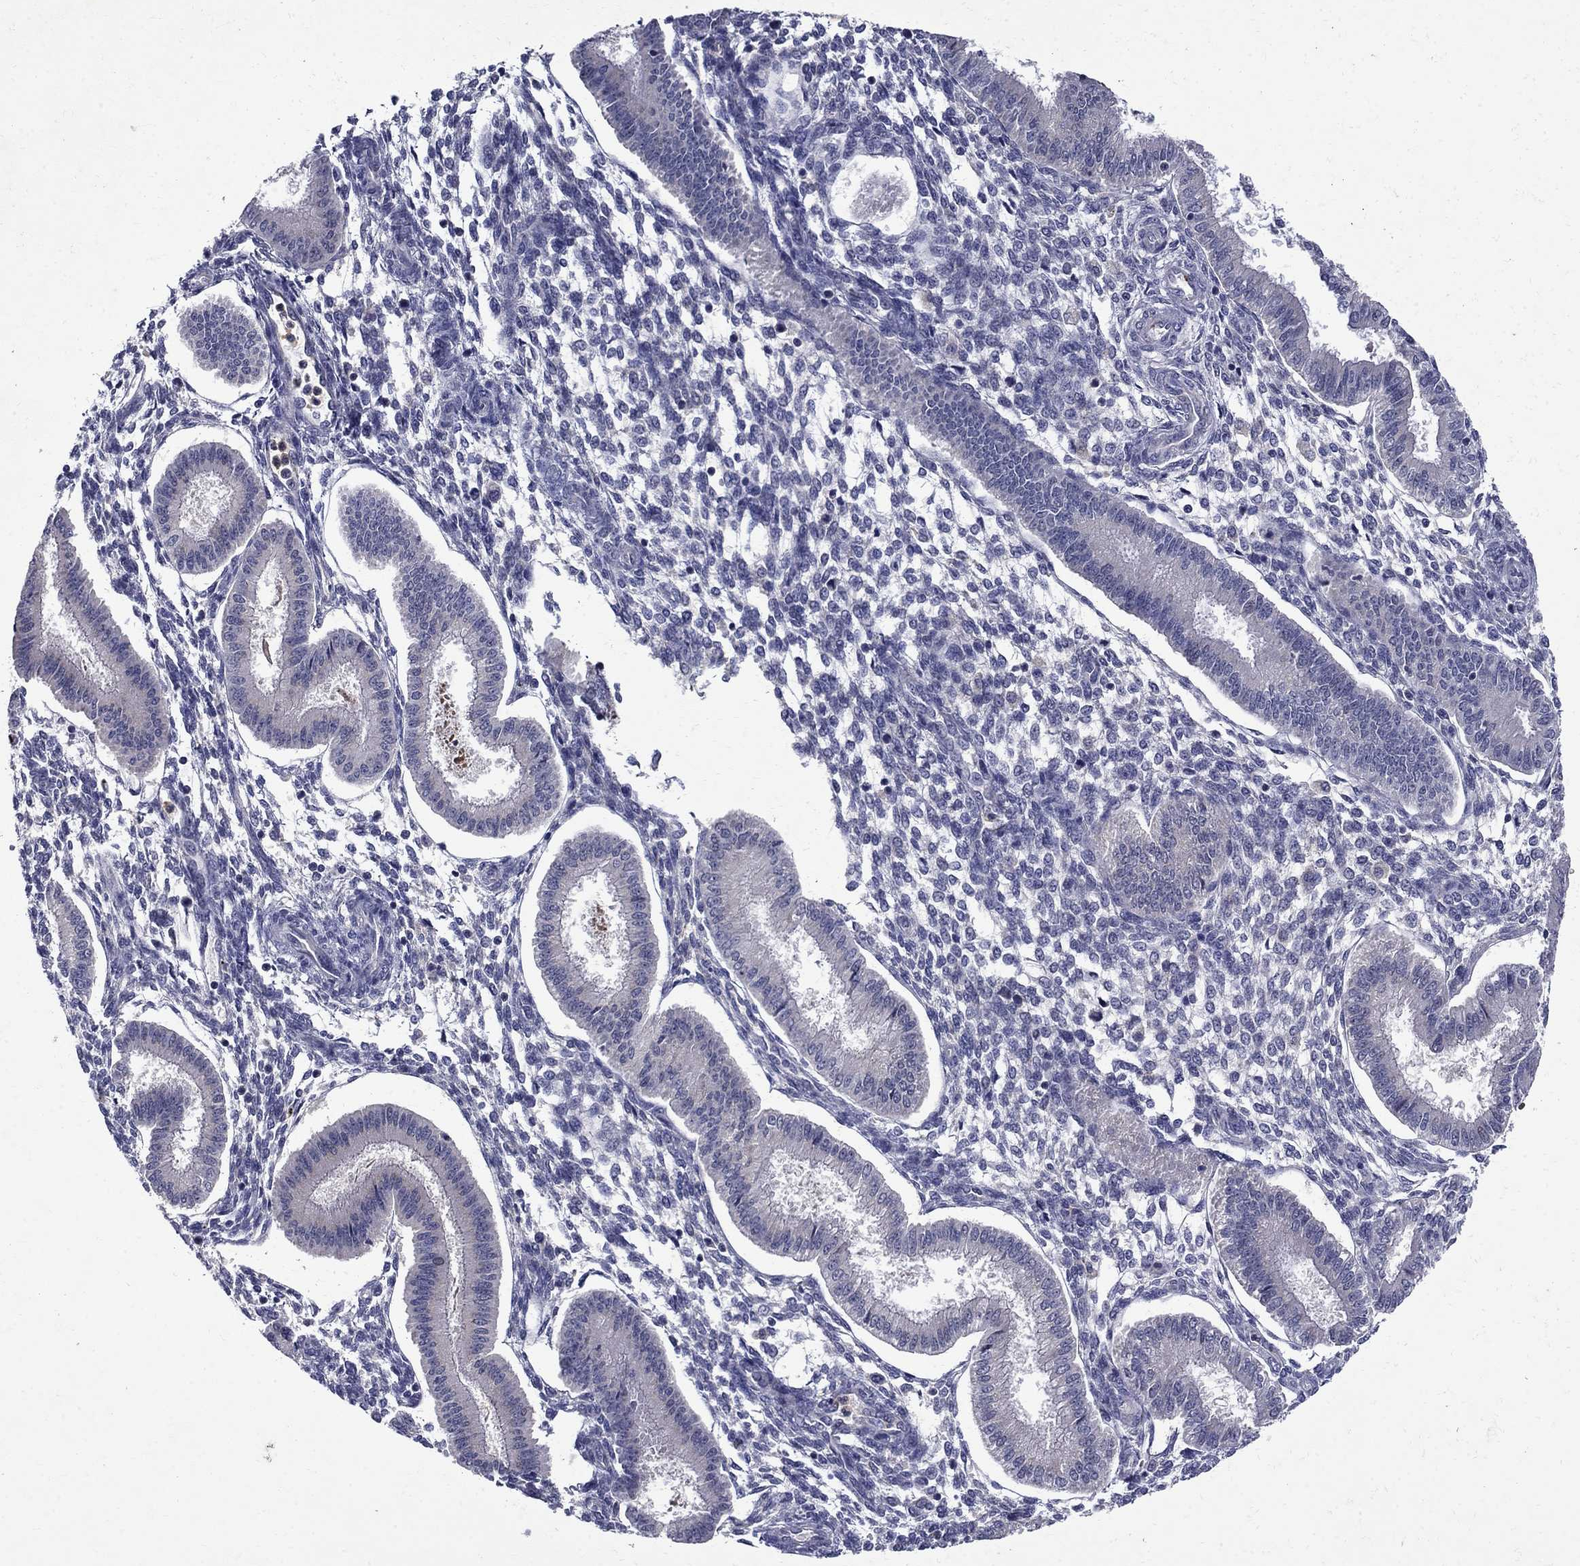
{"staining": {"intensity": "negative", "quantity": "none", "location": "none"}, "tissue": "endometrium", "cell_type": "Cells in endometrial stroma", "image_type": "normal", "snomed": [{"axis": "morphology", "description": "Normal tissue, NOS"}, {"axis": "topography", "description": "Endometrium"}], "caption": "This is a photomicrograph of immunohistochemistry (IHC) staining of normal endometrium, which shows no positivity in cells in endometrial stroma. Brightfield microscopy of immunohistochemistry (IHC) stained with DAB (brown) and hematoxylin (blue), captured at high magnification.", "gene": "STAB2", "patient": {"sex": "female", "age": 43}}